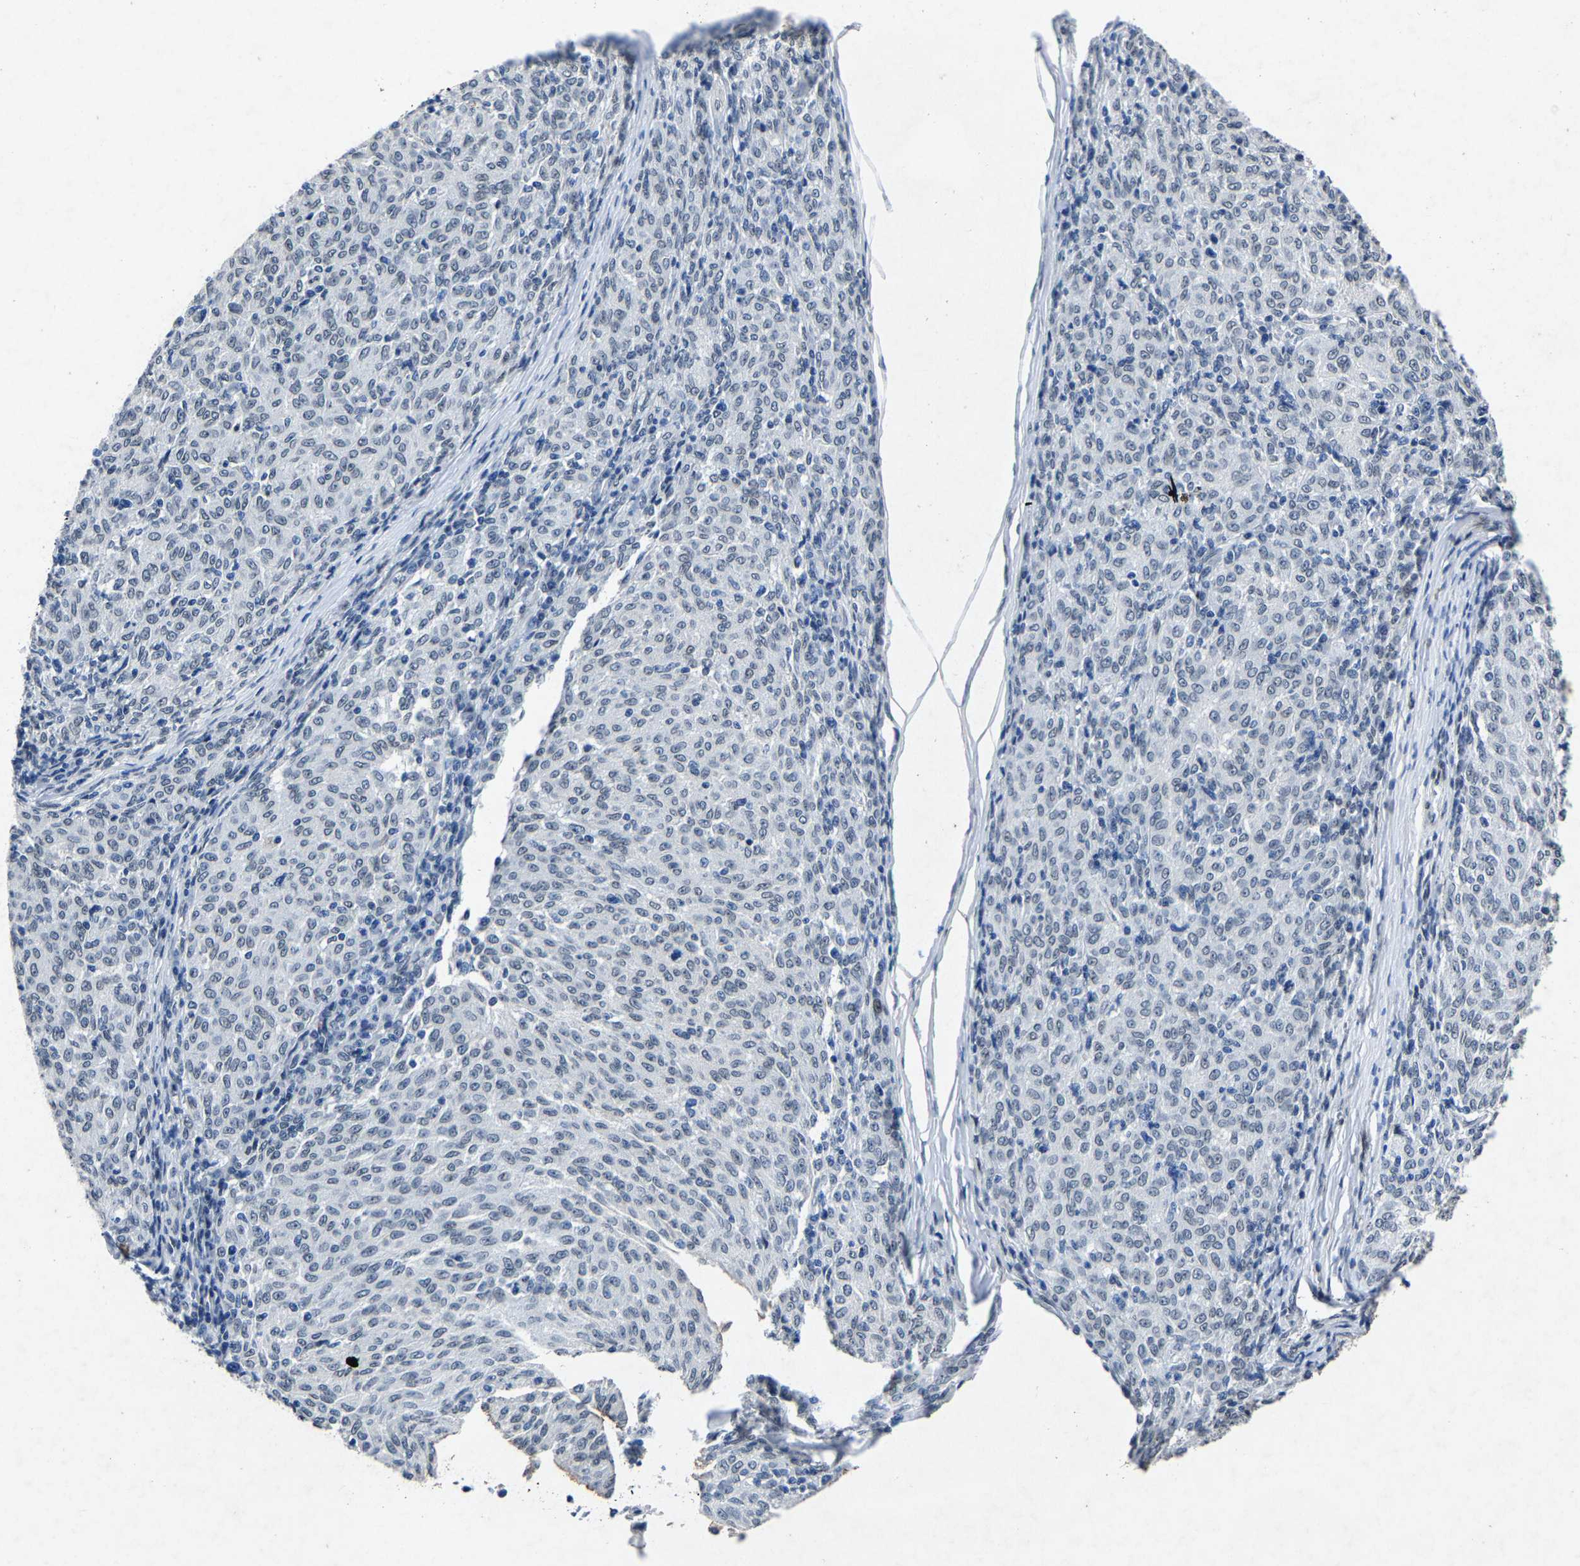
{"staining": {"intensity": "negative", "quantity": "none", "location": "none"}, "tissue": "melanoma", "cell_type": "Tumor cells", "image_type": "cancer", "snomed": [{"axis": "morphology", "description": "Malignant melanoma, NOS"}, {"axis": "topography", "description": "Skin"}], "caption": "This is an immunohistochemistry (IHC) photomicrograph of human melanoma. There is no expression in tumor cells.", "gene": "UBN2", "patient": {"sex": "female", "age": 72}}